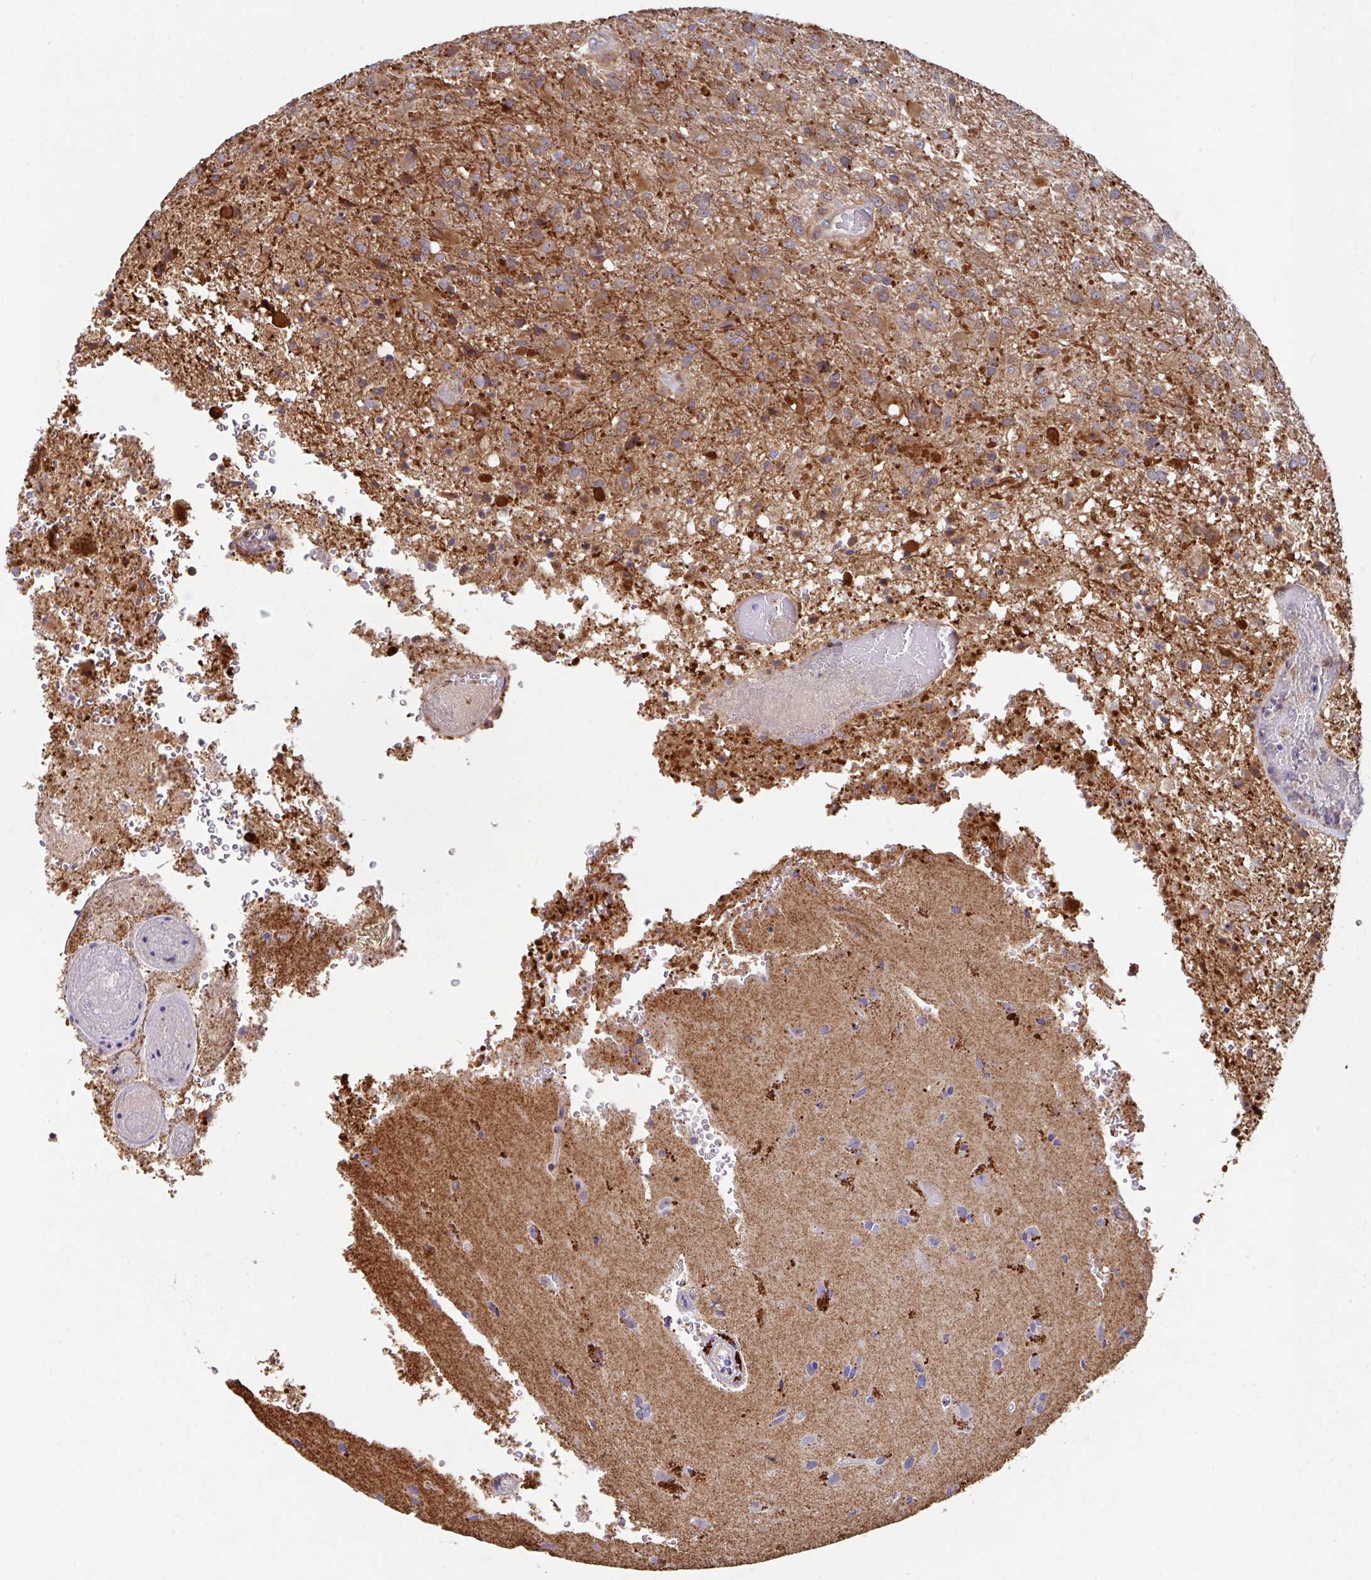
{"staining": {"intensity": "moderate", "quantity": "<25%", "location": "cytoplasmic/membranous"}, "tissue": "glioma", "cell_type": "Tumor cells", "image_type": "cancer", "snomed": [{"axis": "morphology", "description": "Glioma, malignant, High grade"}, {"axis": "topography", "description": "Brain"}], "caption": "High-power microscopy captured an immunohistochemistry (IHC) photomicrograph of malignant glioma (high-grade), revealing moderate cytoplasmic/membranous positivity in approximately <25% of tumor cells.", "gene": "TRIM14", "patient": {"sex": "female", "age": 74}}